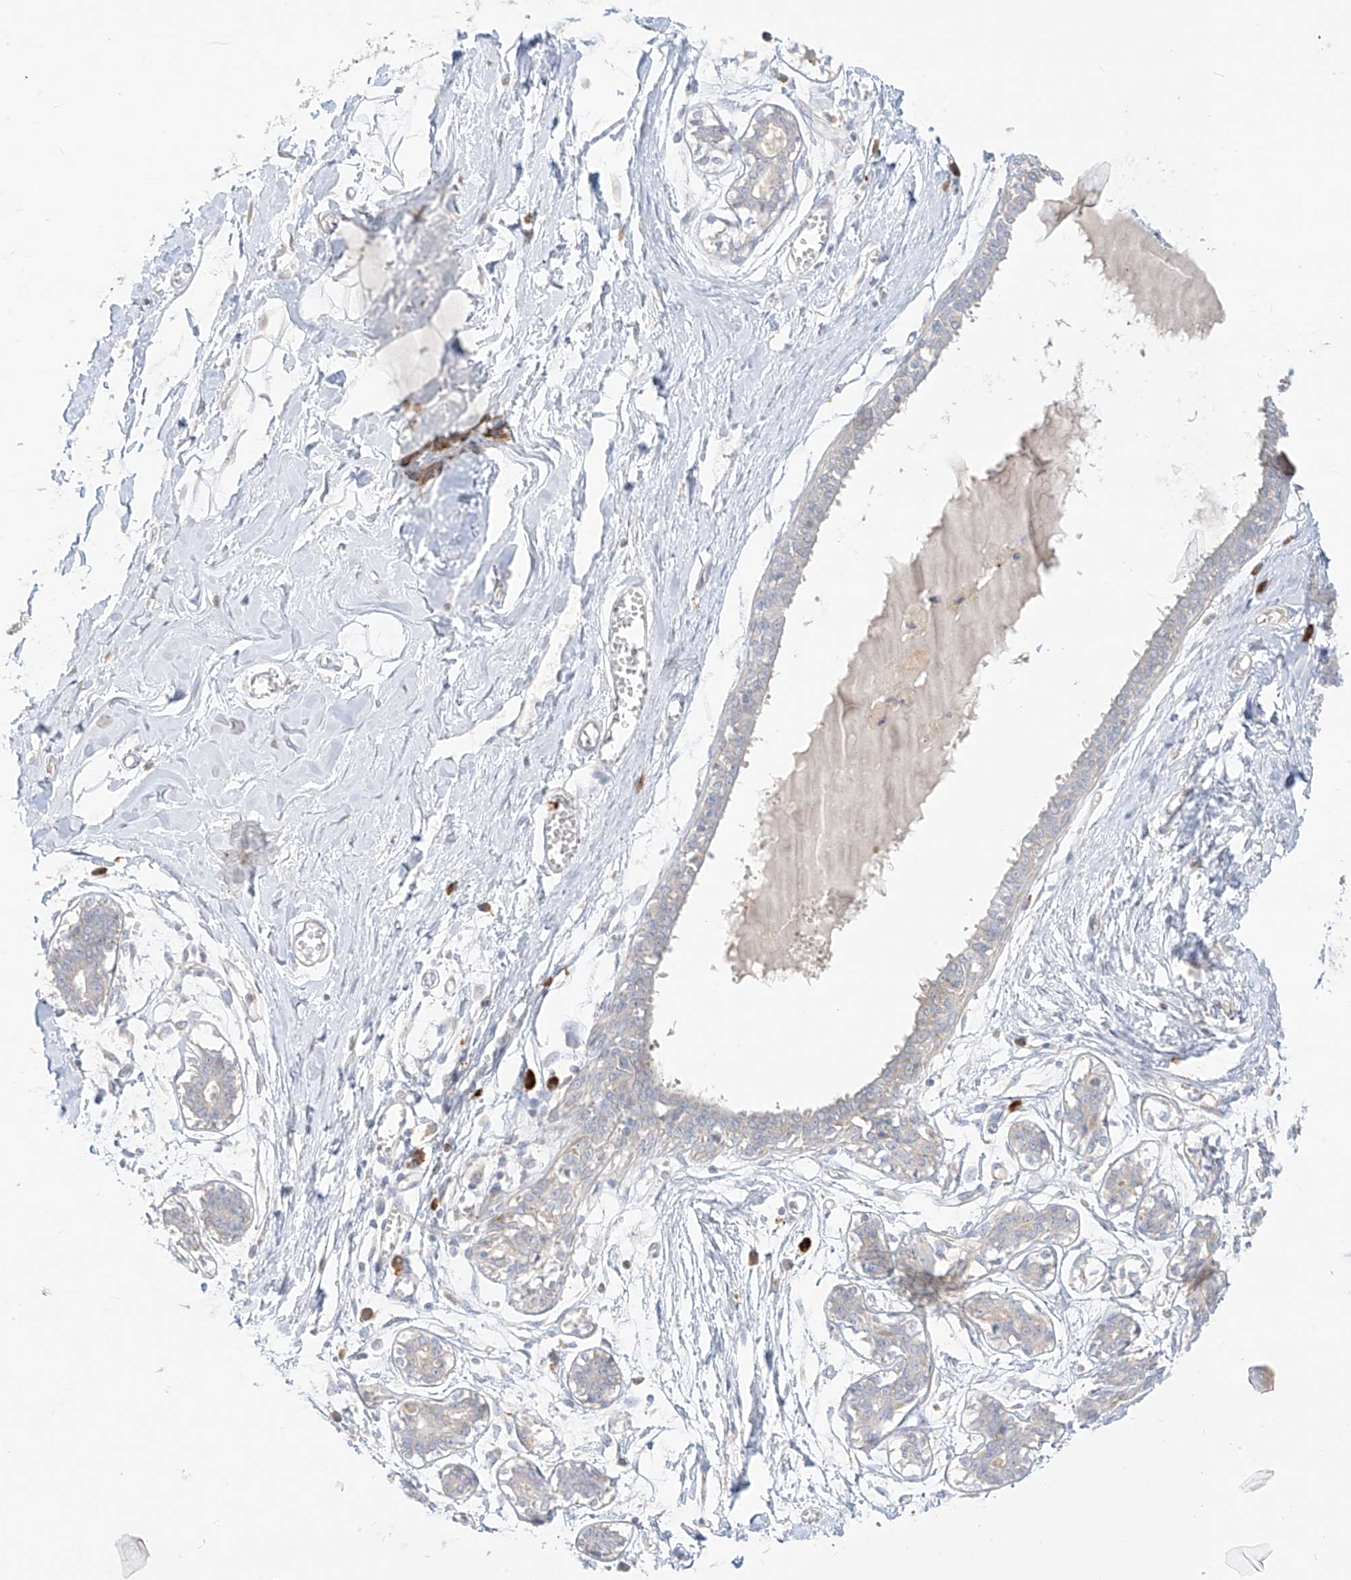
{"staining": {"intensity": "negative", "quantity": "none", "location": "none"}, "tissue": "breast", "cell_type": "Adipocytes", "image_type": "normal", "snomed": [{"axis": "morphology", "description": "Normal tissue, NOS"}, {"axis": "topography", "description": "Breast"}], "caption": "Protein analysis of unremarkable breast exhibits no significant expression in adipocytes. (Stains: DAB (3,3'-diaminobenzidine) immunohistochemistry (IHC) with hematoxylin counter stain, Microscopy: brightfield microscopy at high magnification).", "gene": "SYTL3", "patient": {"sex": "female", "age": 27}}